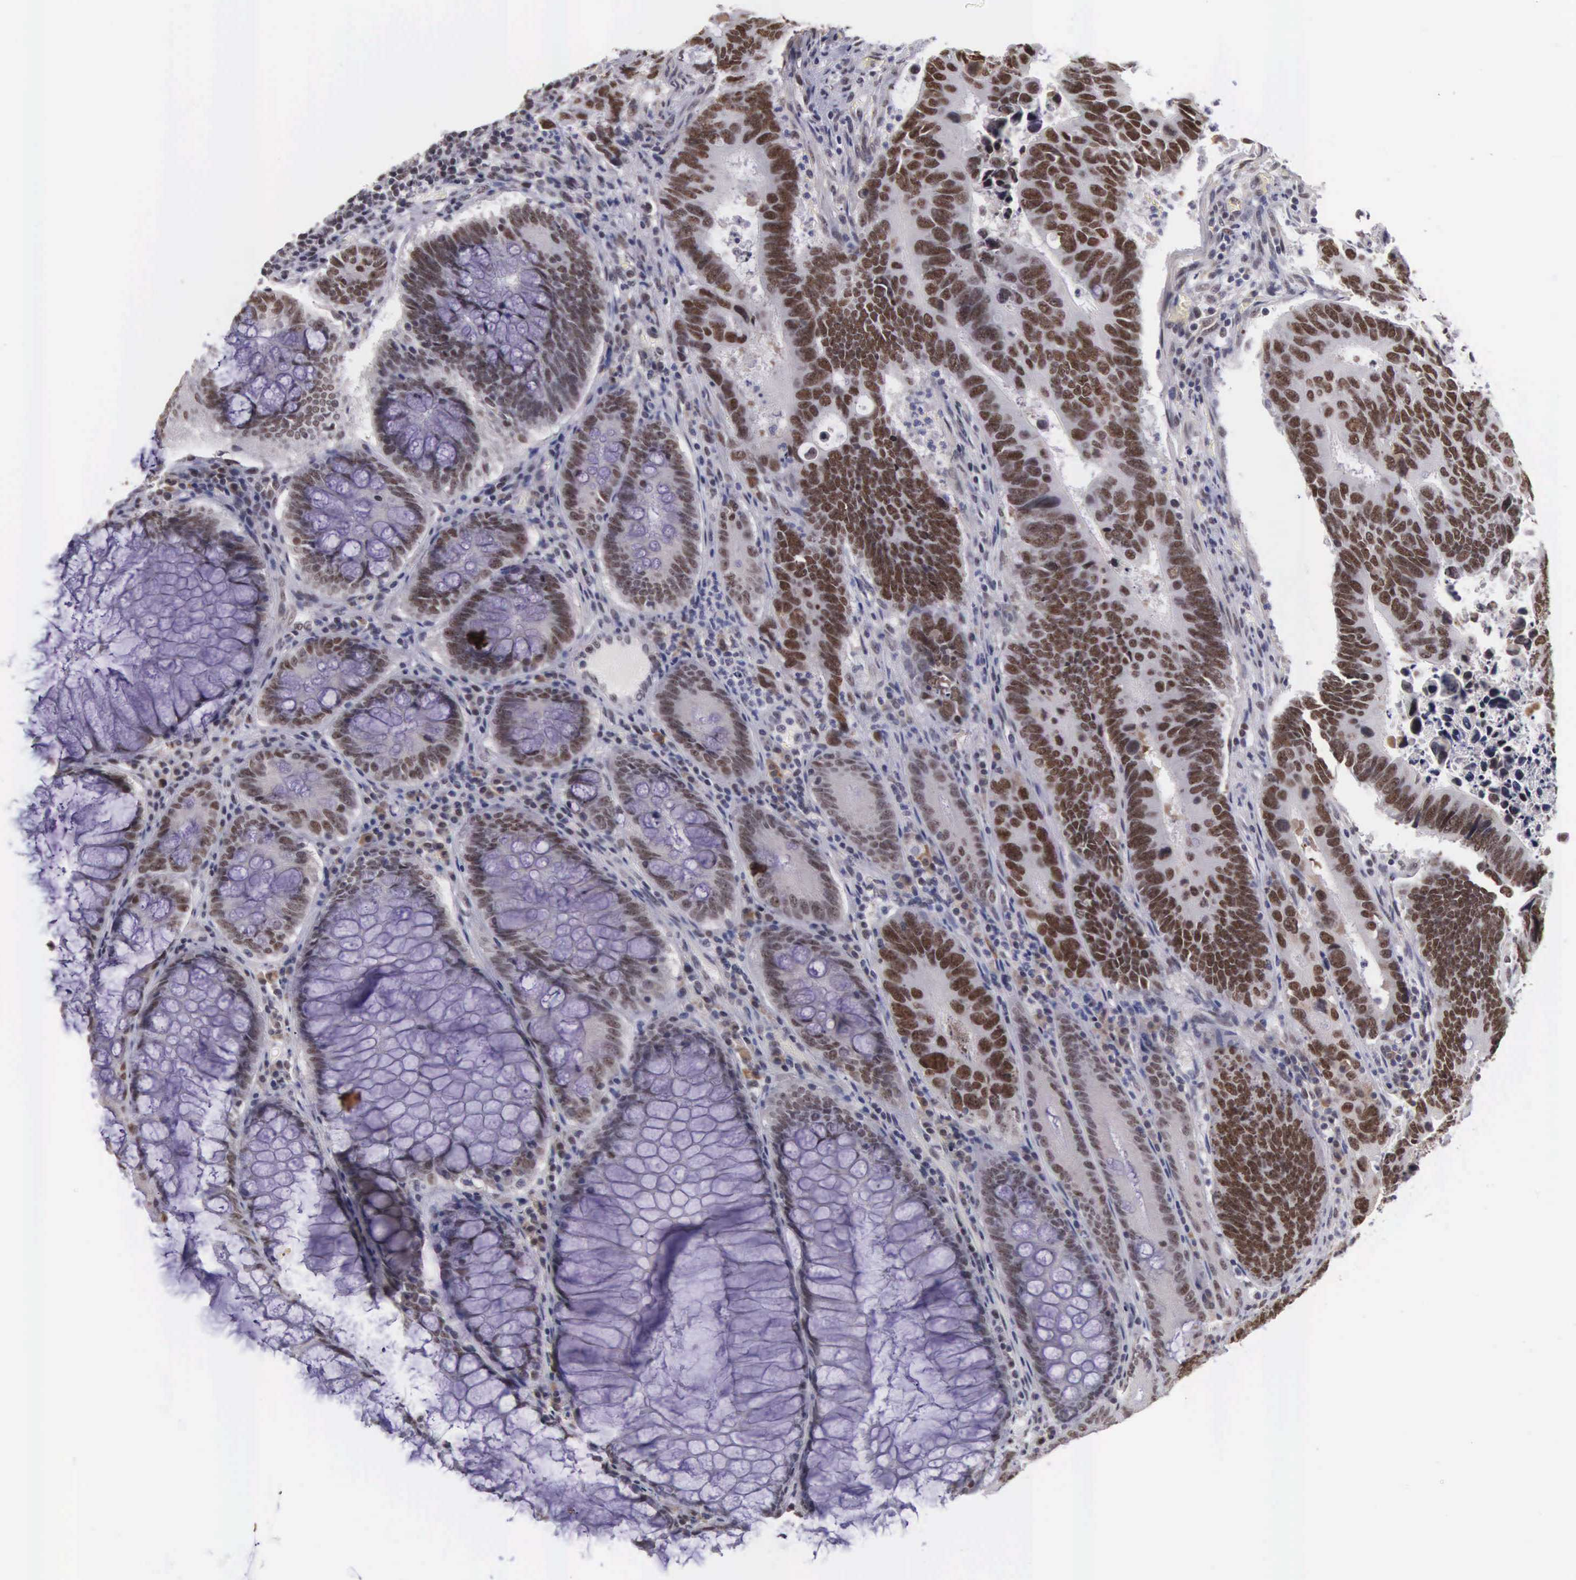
{"staining": {"intensity": "moderate", "quantity": ">75%", "location": "nuclear"}, "tissue": "colorectal cancer", "cell_type": "Tumor cells", "image_type": "cancer", "snomed": [{"axis": "morphology", "description": "Adenocarcinoma, NOS"}, {"axis": "topography", "description": "Colon"}], "caption": "Immunohistochemistry micrograph of neoplastic tissue: human colorectal adenocarcinoma stained using immunohistochemistry demonstrates medium levels of moderate protein expression localized specifically in the nuclear of tumor cells, appearing as a nuclear brown color.", "gene": "ZNF275", "patient": {"sex": "male", "age": 49}}